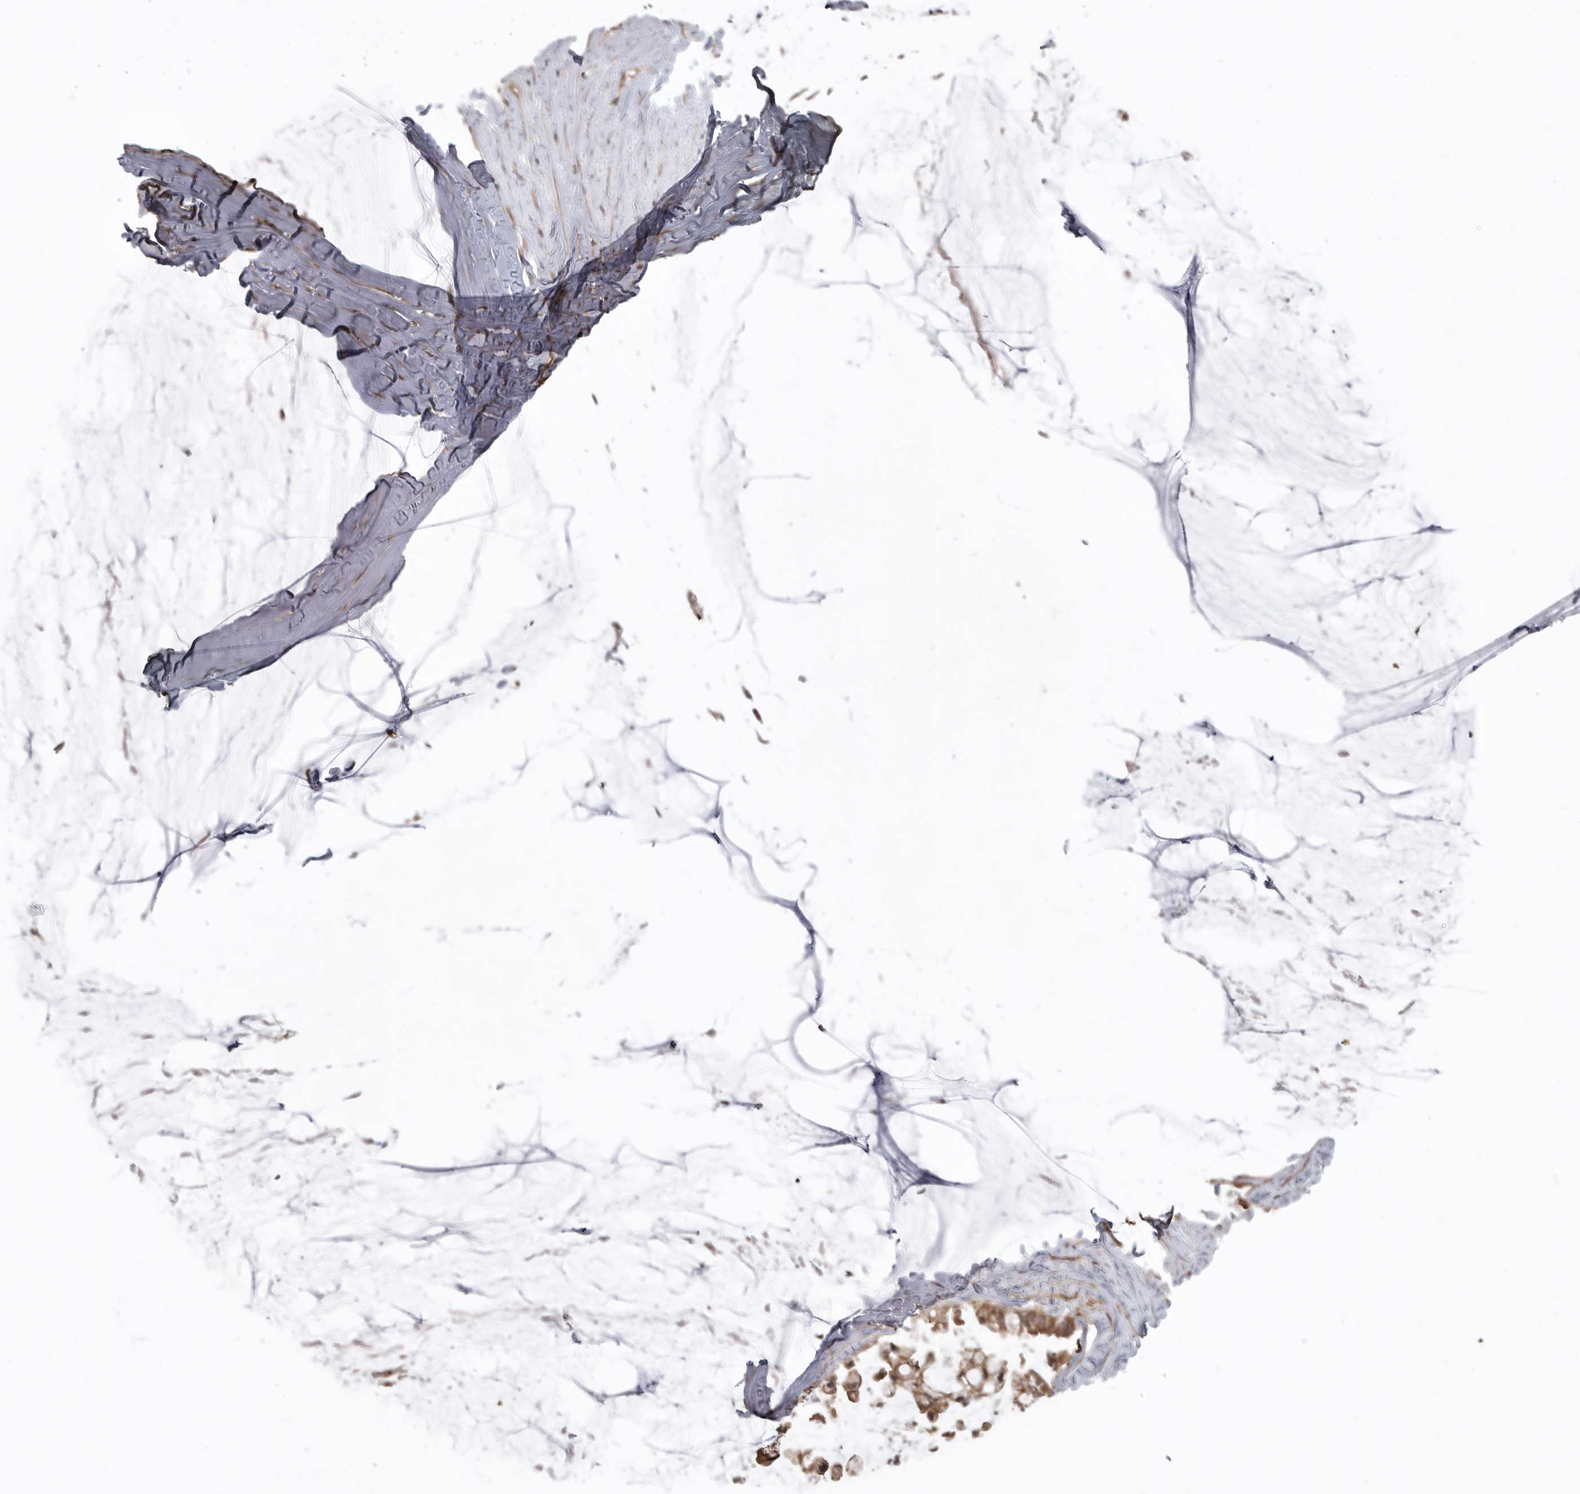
{"staining": {"intensity": "moderate", "quantity": ">75%", "location": "cytoplasmic/membranous"}, "tissue": "ovarian cancer", "cell_type": "Tumor cells", "image_type": "cancer", "snomed": [{"axis": "morphology", "description": "Cystadenocarcinoma, mucinous, NOS"}, {"axis": "topography", "description": "Ovary"}], "caption": "A brown stain labels moderate cytoplasmic/membranous expression of a protein in ovarian mucinous cystadenocarcinoma tumor cells.", "gene": "DNAJC8", "patient": {"sex": "female", "age": 39}}